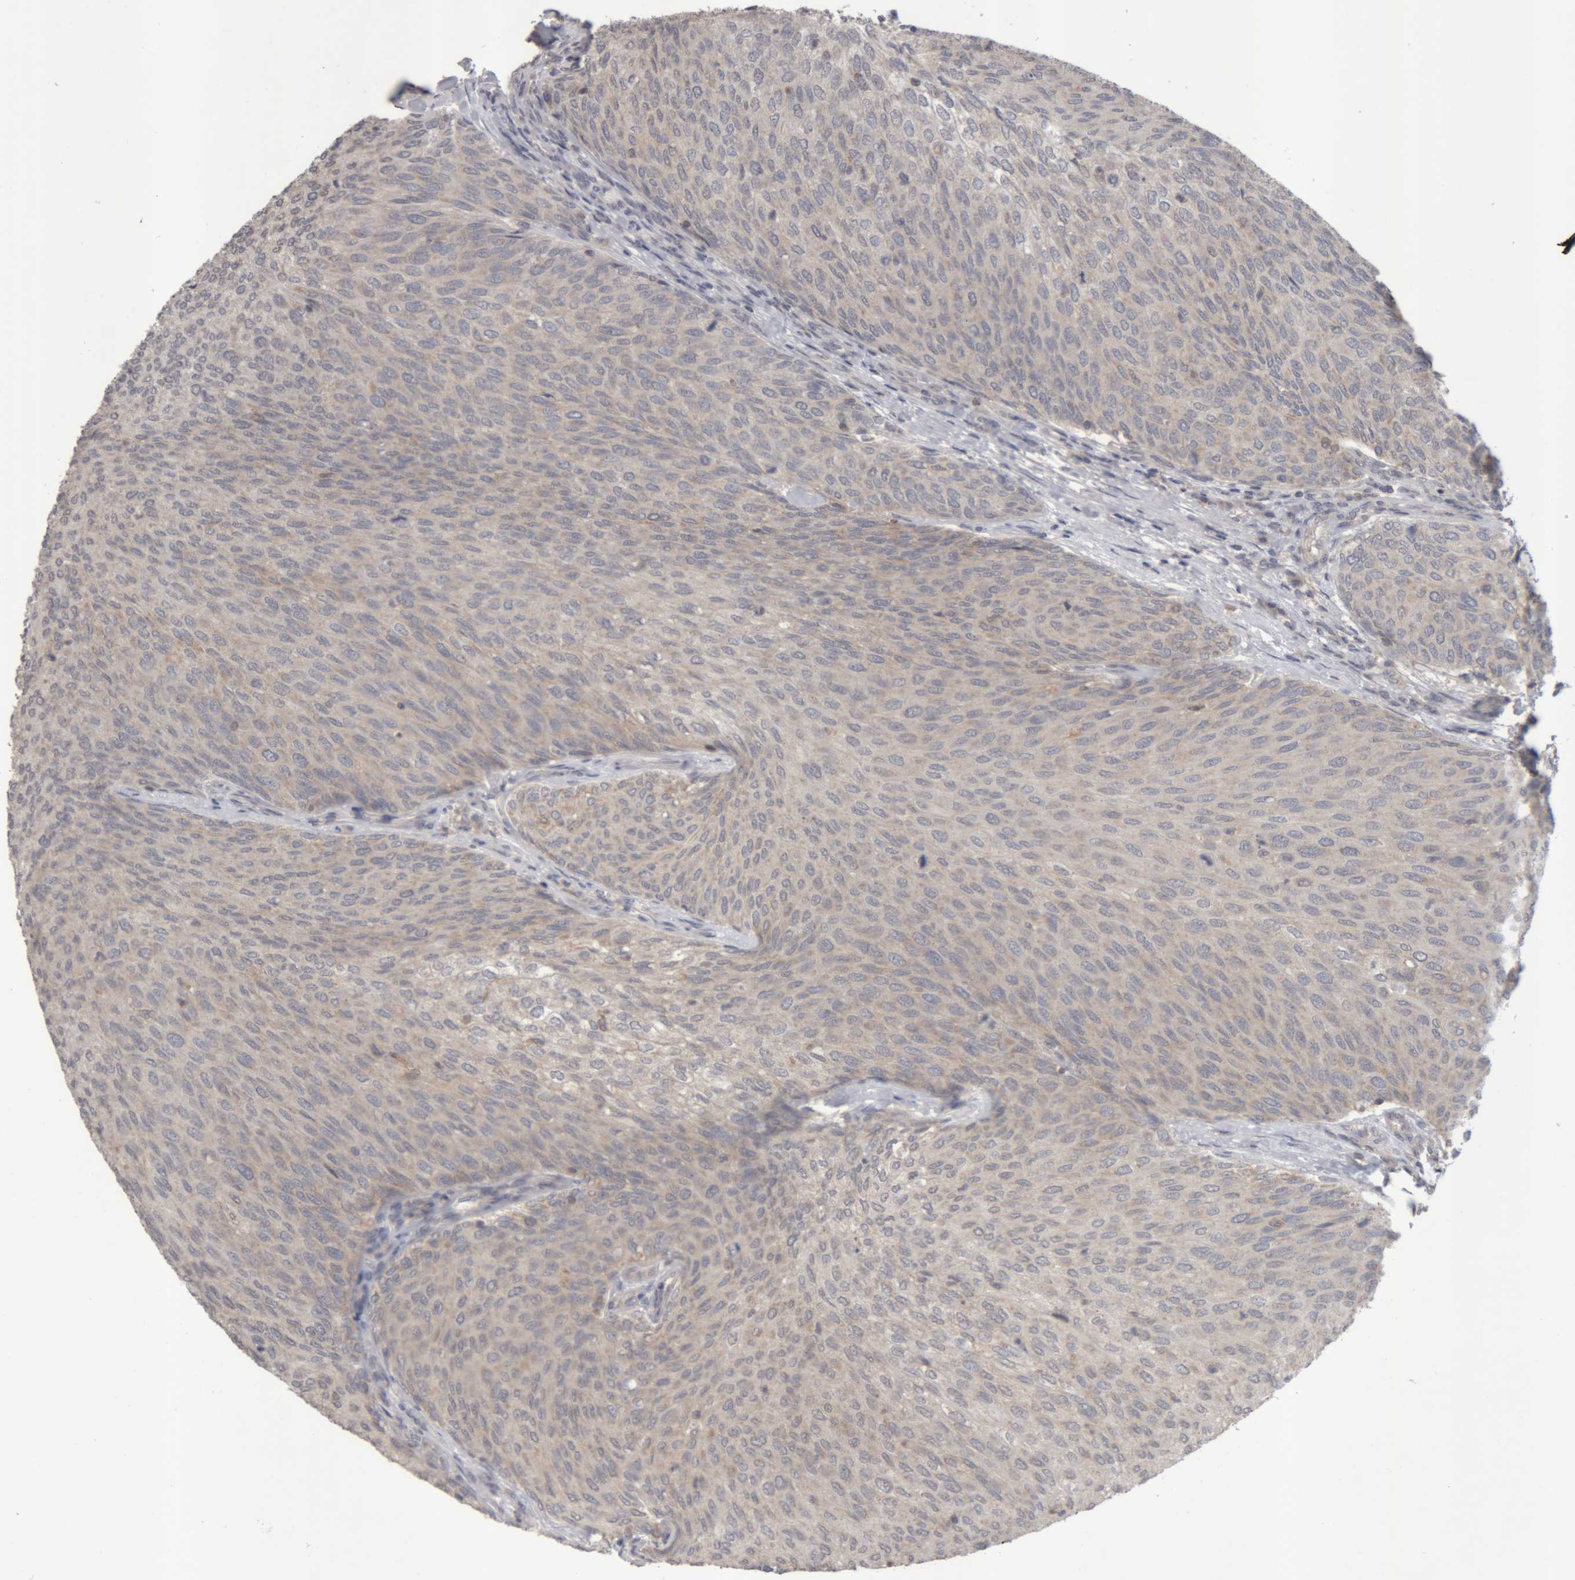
{"staining": {"intensity": "negative", "quantity": "none", "location": "none"}, "tissue": "urothelial cancer", "cell_type": "Tumor cells", "image_type": "cancer", "snomed": [{"axis": "morphology", "description": "Urothelial carcinoma, Low grade"}, {"axis": "topography", "description": "Urinary bladder"}], "caption": "This is a histopathology image of IHC staining of urothelial carcinoma (low-grade), which shows no positivity in tumor cells.", "gene": "NFATC2", "patient": {"sex": "female", "age": 79}}